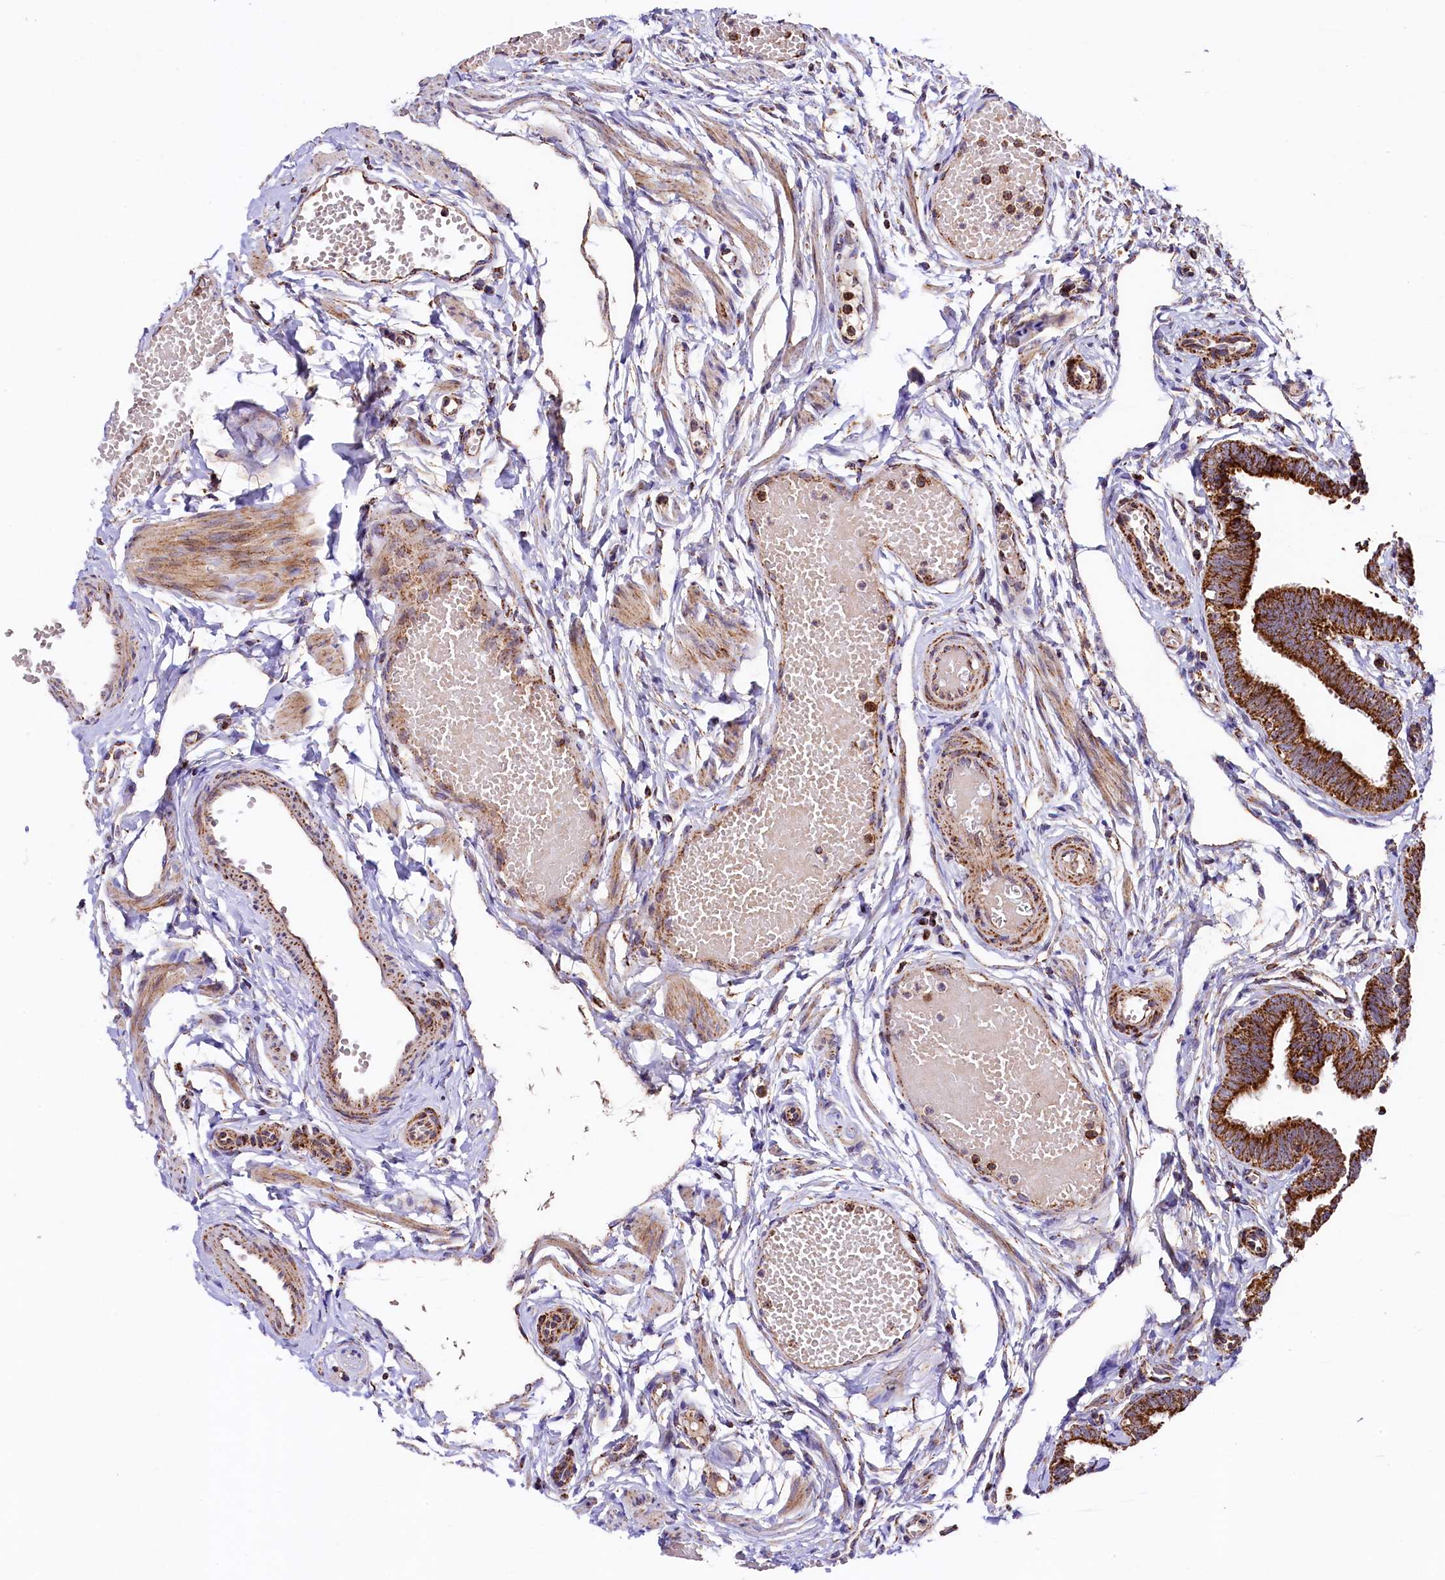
{"staining": {"intensity": "strong", "quantity": ">75%", "location": "cytoplasmic/membranous"}, "tissue": "fallopian tube", "cell_type": "Glandular cells", "image_type": "normal", "snomed": [{"axis": "morphology", "description": "Normal tissue, NOS"}, {"axis": "topography", "description": "Fallopian tube"}, {"axis": "topography", "description": "Ovary"}], "caption": "Fallopian tube was stained to show a protein in brown. There is high levels of strong cytoplasmic/membranous expression in approximately >75% of glandular cells. Ihc stains the protein of interest in brown and the nuclei are stained blue.", "gene": "CLYBL", "patient": {"sex": "female", "age": 23}}